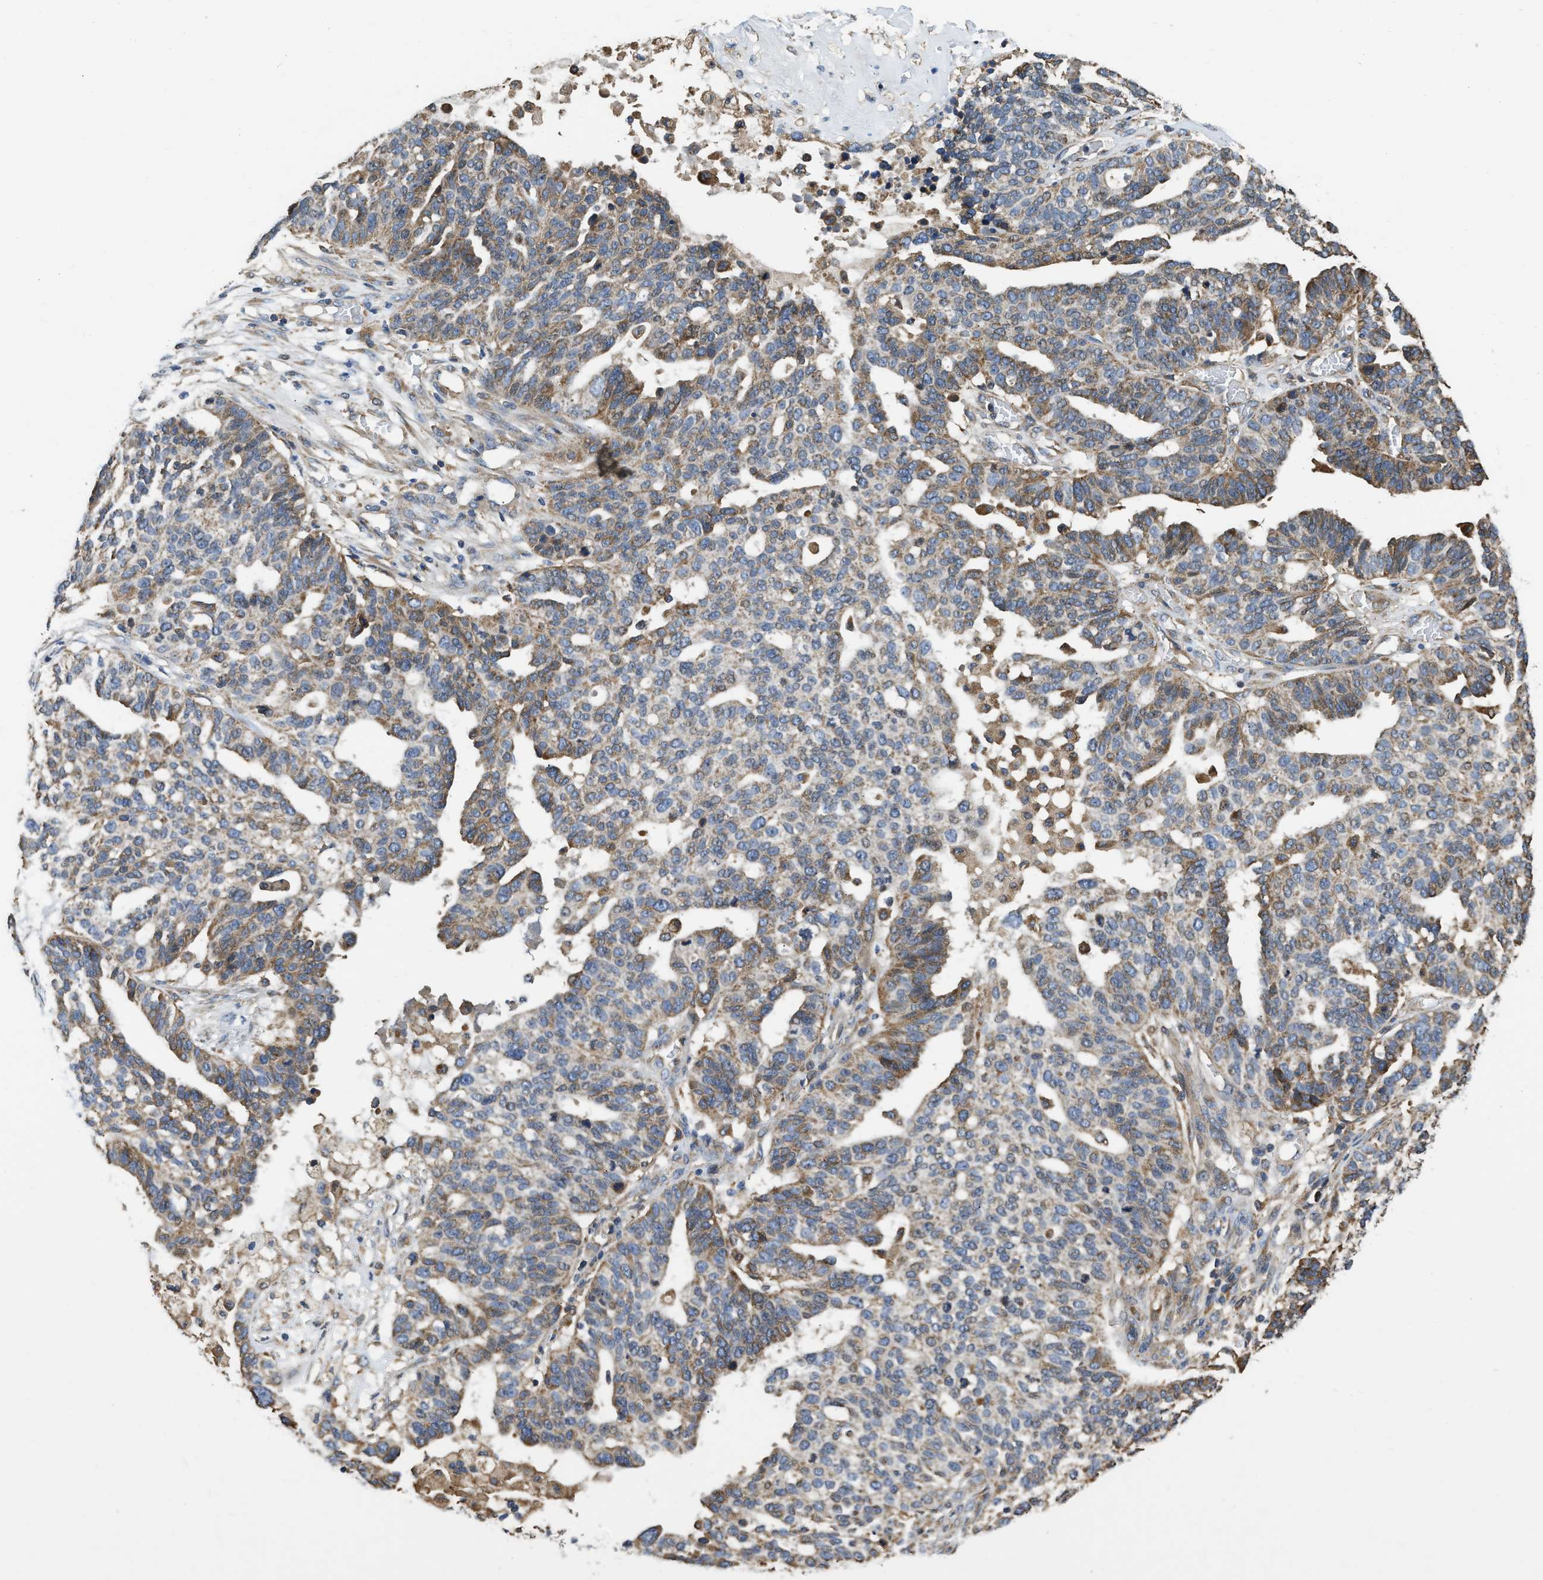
{"staining": {"intensity": "moderate", "quantity": "25%-75%", "location": "cytoplasmic/membranous"}, "tissue": "ovarian cancer", "cell_type": "Tumor cells", "image_type": "cancer", "snomed": [{"axis": "morphology", "description": "Cystadenocarcinoma, serous, NOS"}, {"axis": "topography", "description": "Ovary"}], "caption": "A brown stain shows moderate cytoplasmic/membranous staining of a protein in human serous cystadenocarcinoma (ovarian) tumor cells.", "gene": "FLNB", "patient": {"sex": "female", "age": 59}}